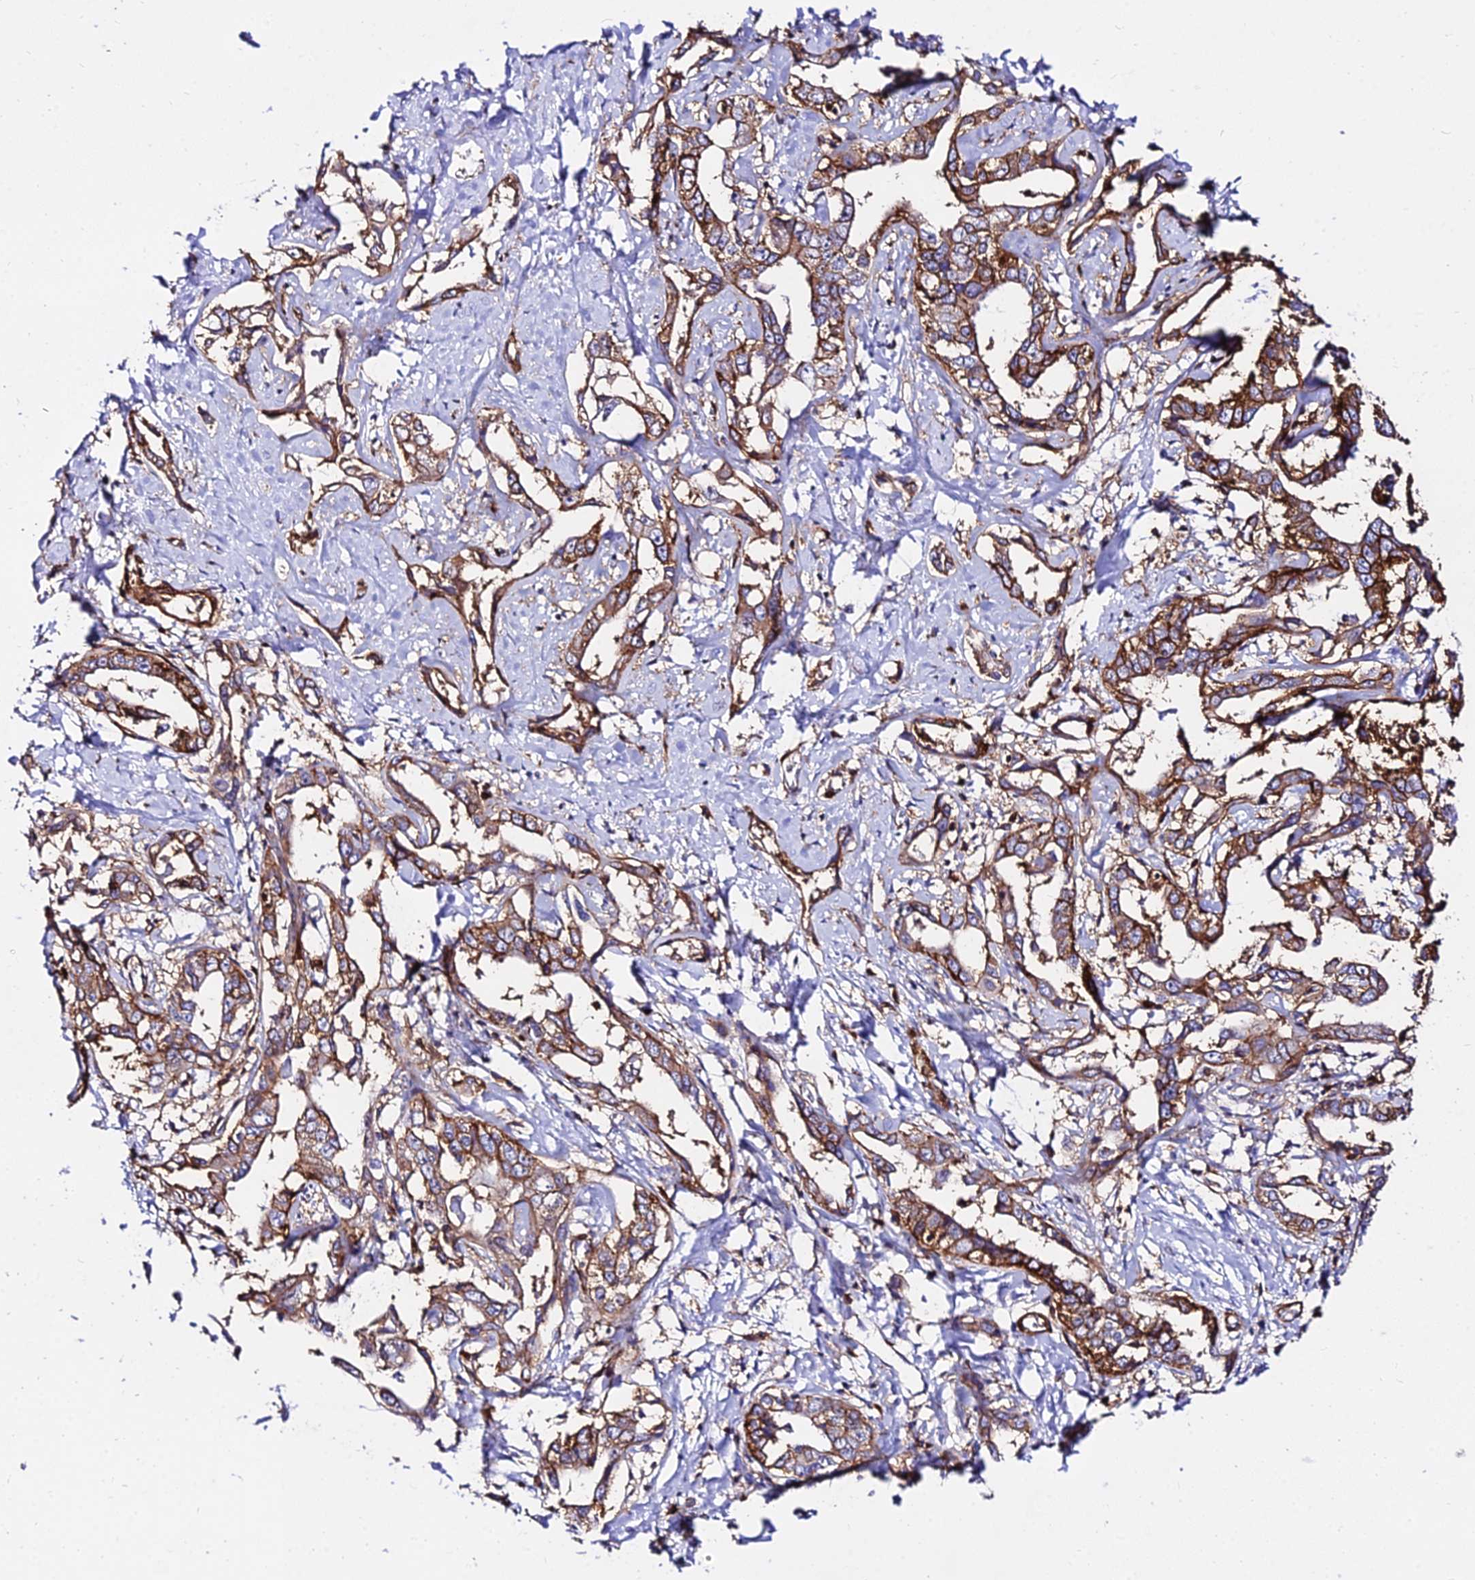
{"staining": {"intensity": "moderate", "quantity": ">75%", "location": "cytoplasmic/membranous"}, "tissue": "liver cancer", "cell_type": "Tumor cells", "image_type": "cancer", "snomed": [{"axis": "morphology", "description": "Cholangiocarcinoma"}, {"axis": "topography", "description": "Liver"}], "caption": "This histopathology image exhibits immunohistochemistry (IHC) staining of liver cholangiocarcinoma, with medium moderate cytoplasmic/membranous expression in approximately >75% of tumor cells.", "gene": "CSRP1", "patient": {"sex": "male", "age": 59}}